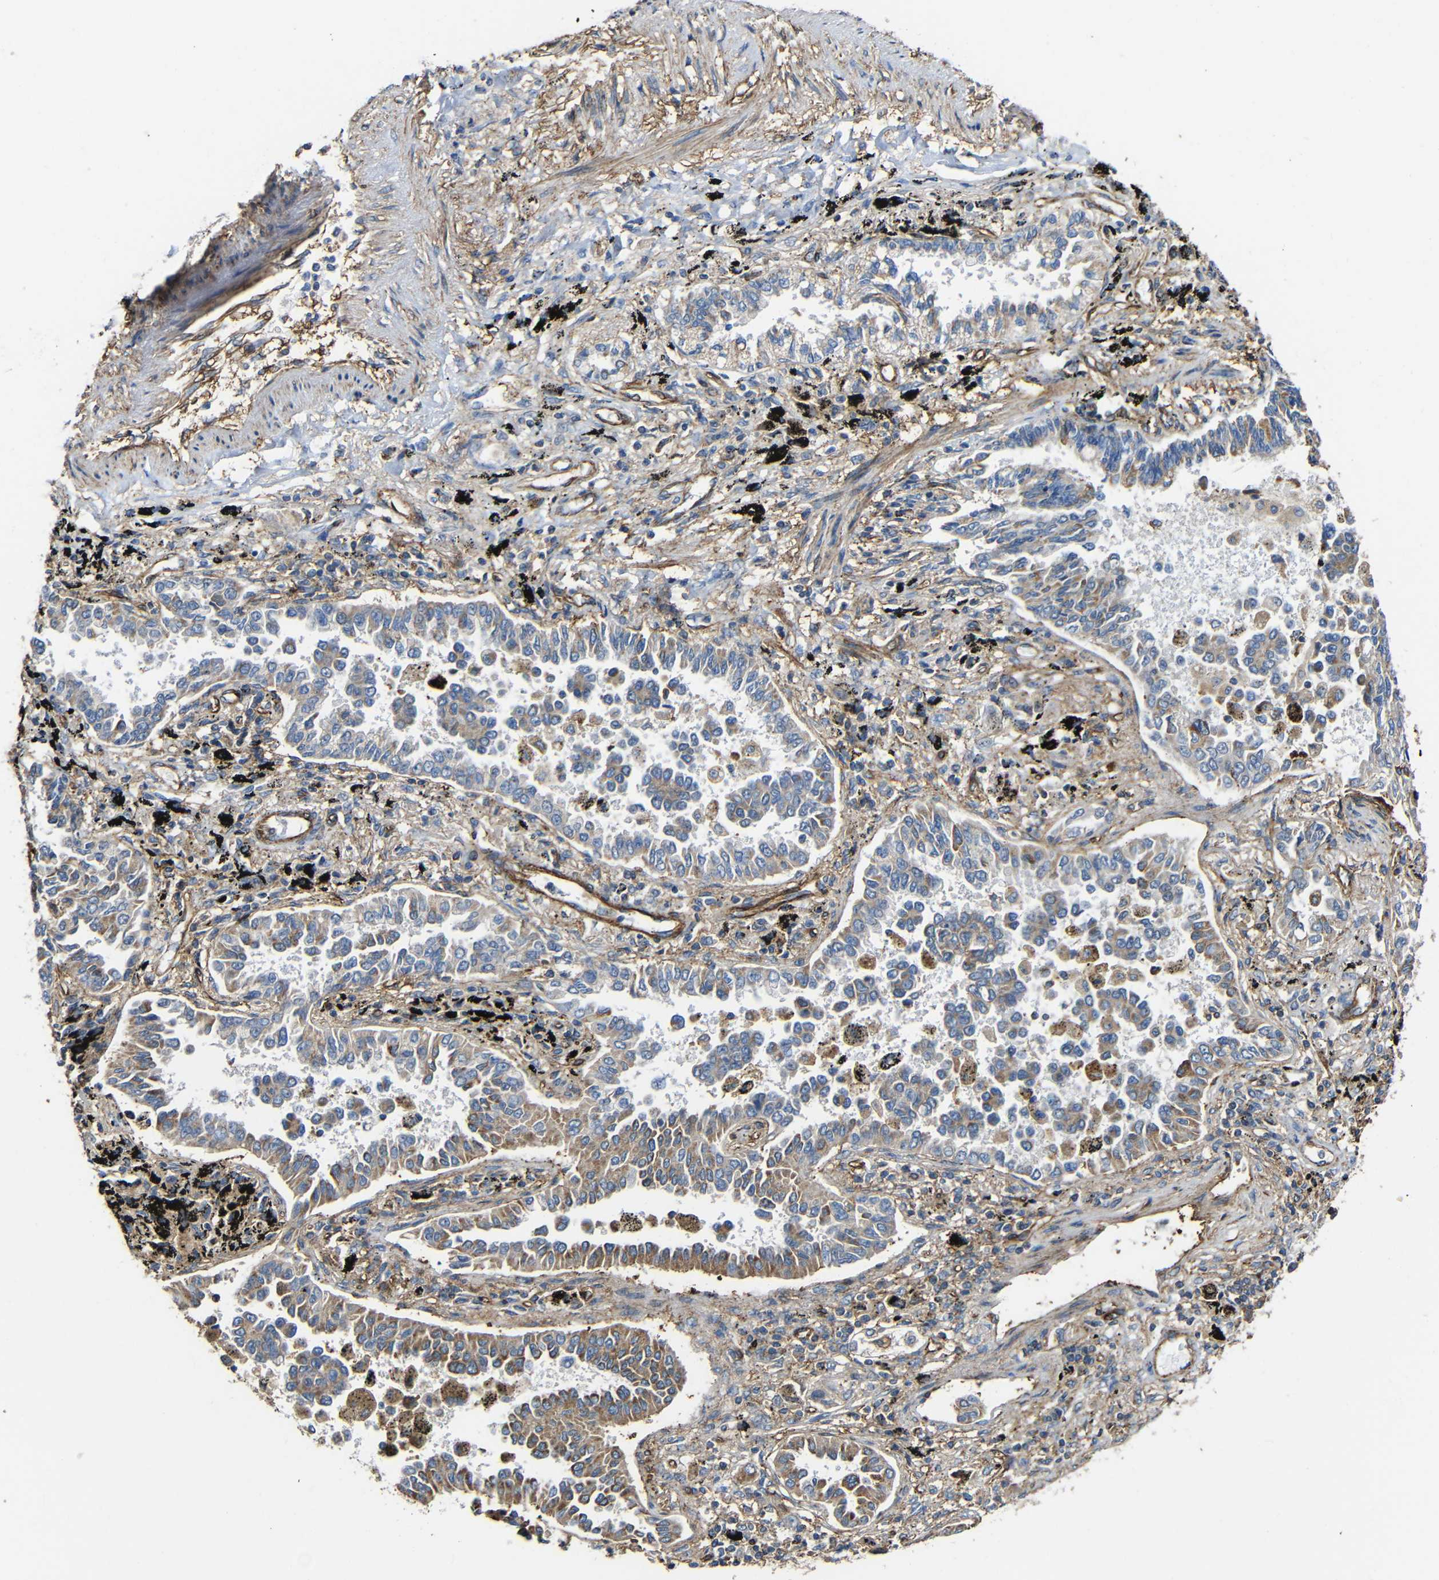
{"staining": {"intensity": "moderate", "quantity": ">75%", "location": "cytoplasmic/membranous"}, "tissue": "lung cancer", "cell_type": "Tumor cells", "image_type": "cancer", "snomed": [{"axis": "morphology", "description": "Normal tissue, NOS"}, {"axis": "morphology", "description": "Adenocarcinoma, NOS"}, {"axis": "topography", "description": "Lung"}], "caption": "Immunohistochemical staining of lung cancer shows medium levels of moderate cytoplasmic/membranous protein positivity in about >75% of tumor cells.", "gene": "IGSF10", "patient": {"sex": "male", "age": 59}}